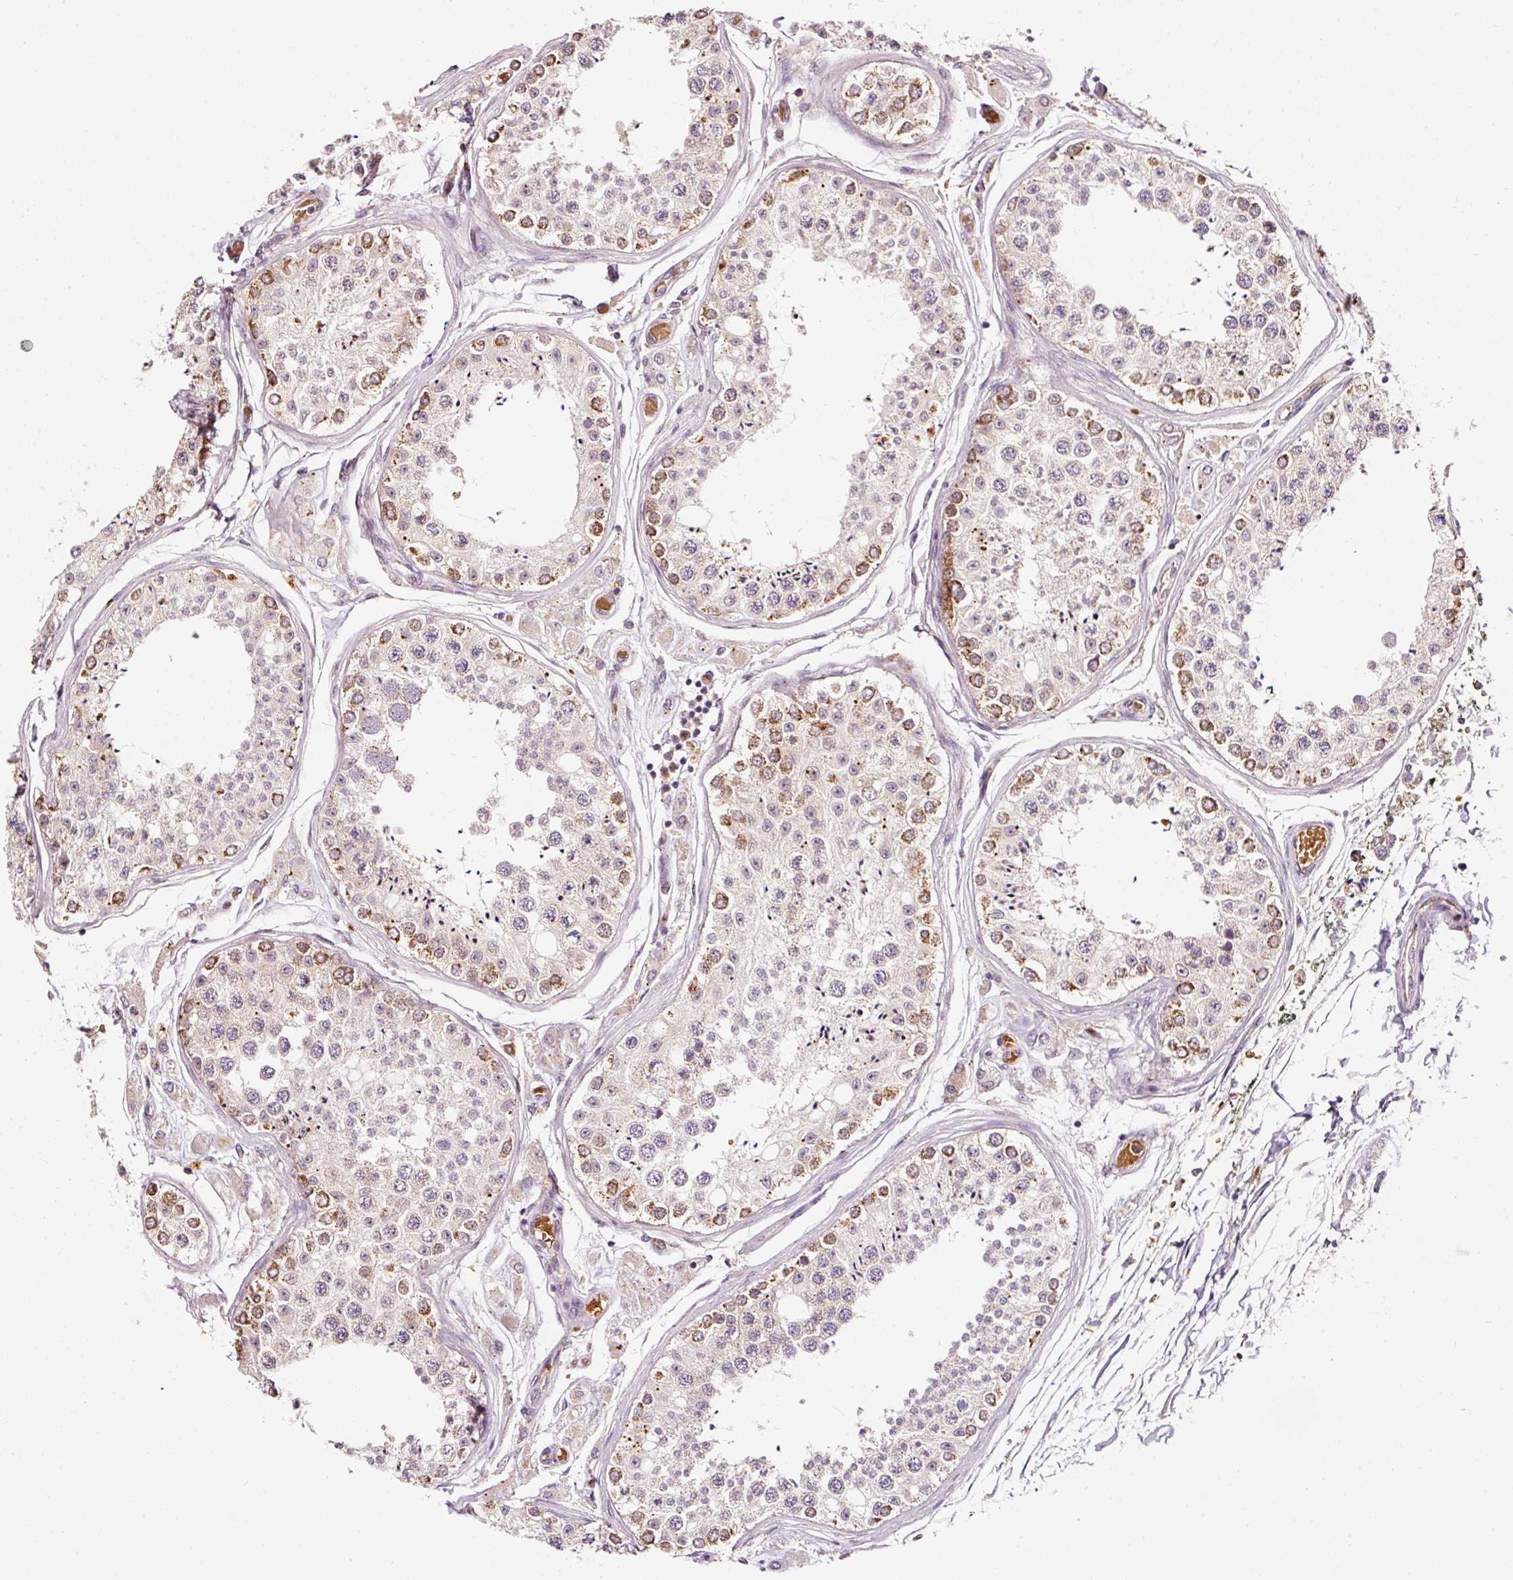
{"staining": {"intensity": "strong", "quantity": "<25%", "location": "cytoplasmic/membranous"}, "tissue": "testis", "cell_type": "Cells in seminiferous ducts", "image_type": "normal", "snomed": [{"axis": "morphology", "description": "Normal tissue, NOS"}, {"axis": "topography", "description": "Testis"}], "caption": "Human testis stained for a protein (brown) shows strong cytoplasmic/membranous positive positivity in approximately <25% of cells in seminiferous ducts.", "gene": "ZNF460", "patient": {"sex": "male", "age": 25}}